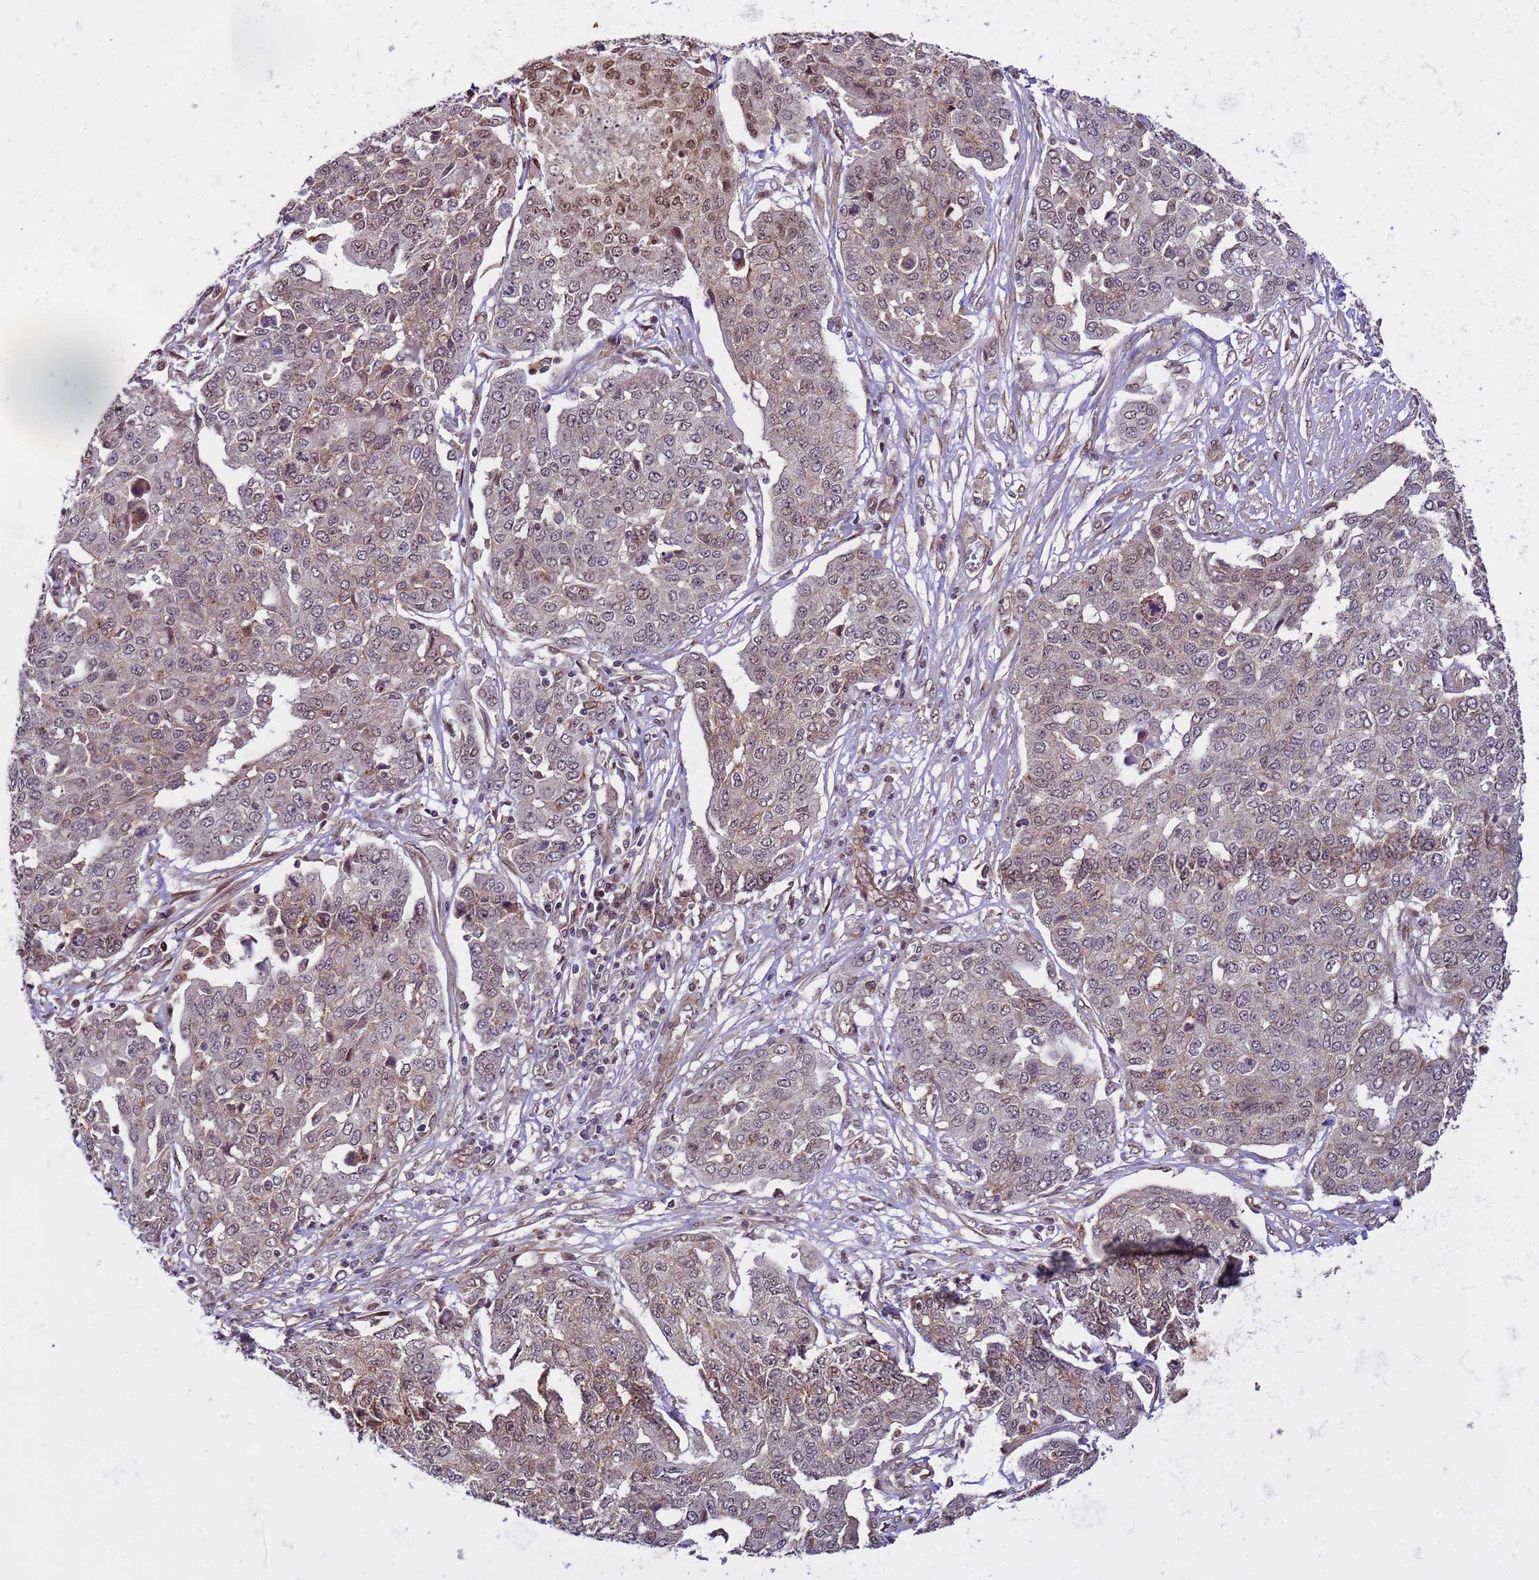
{"staining": {"intensity": "moderate", "quantity": "<25%", "location": "nuclear"}, "tissue": "ovarian cancer", "cell_type": "Tumor cells", "image_type": "cancer", "snomed": [{"axis": "morphology", "description": "Cystadenocarcinoma, serous, NOS"}, {"axis": "topography", "description": "Soft tissue"}, {"axis": "topography", "description": "Ovary"}], "caption": "Serous cystadenocarcinoma (ovarian) tissue demonstrates moderate nuclear staining in about <25% of tumor cells, visualized by immunohistochemistry.", "gene": "EMC2", "patient": {"sex": "female", "age": 57}}